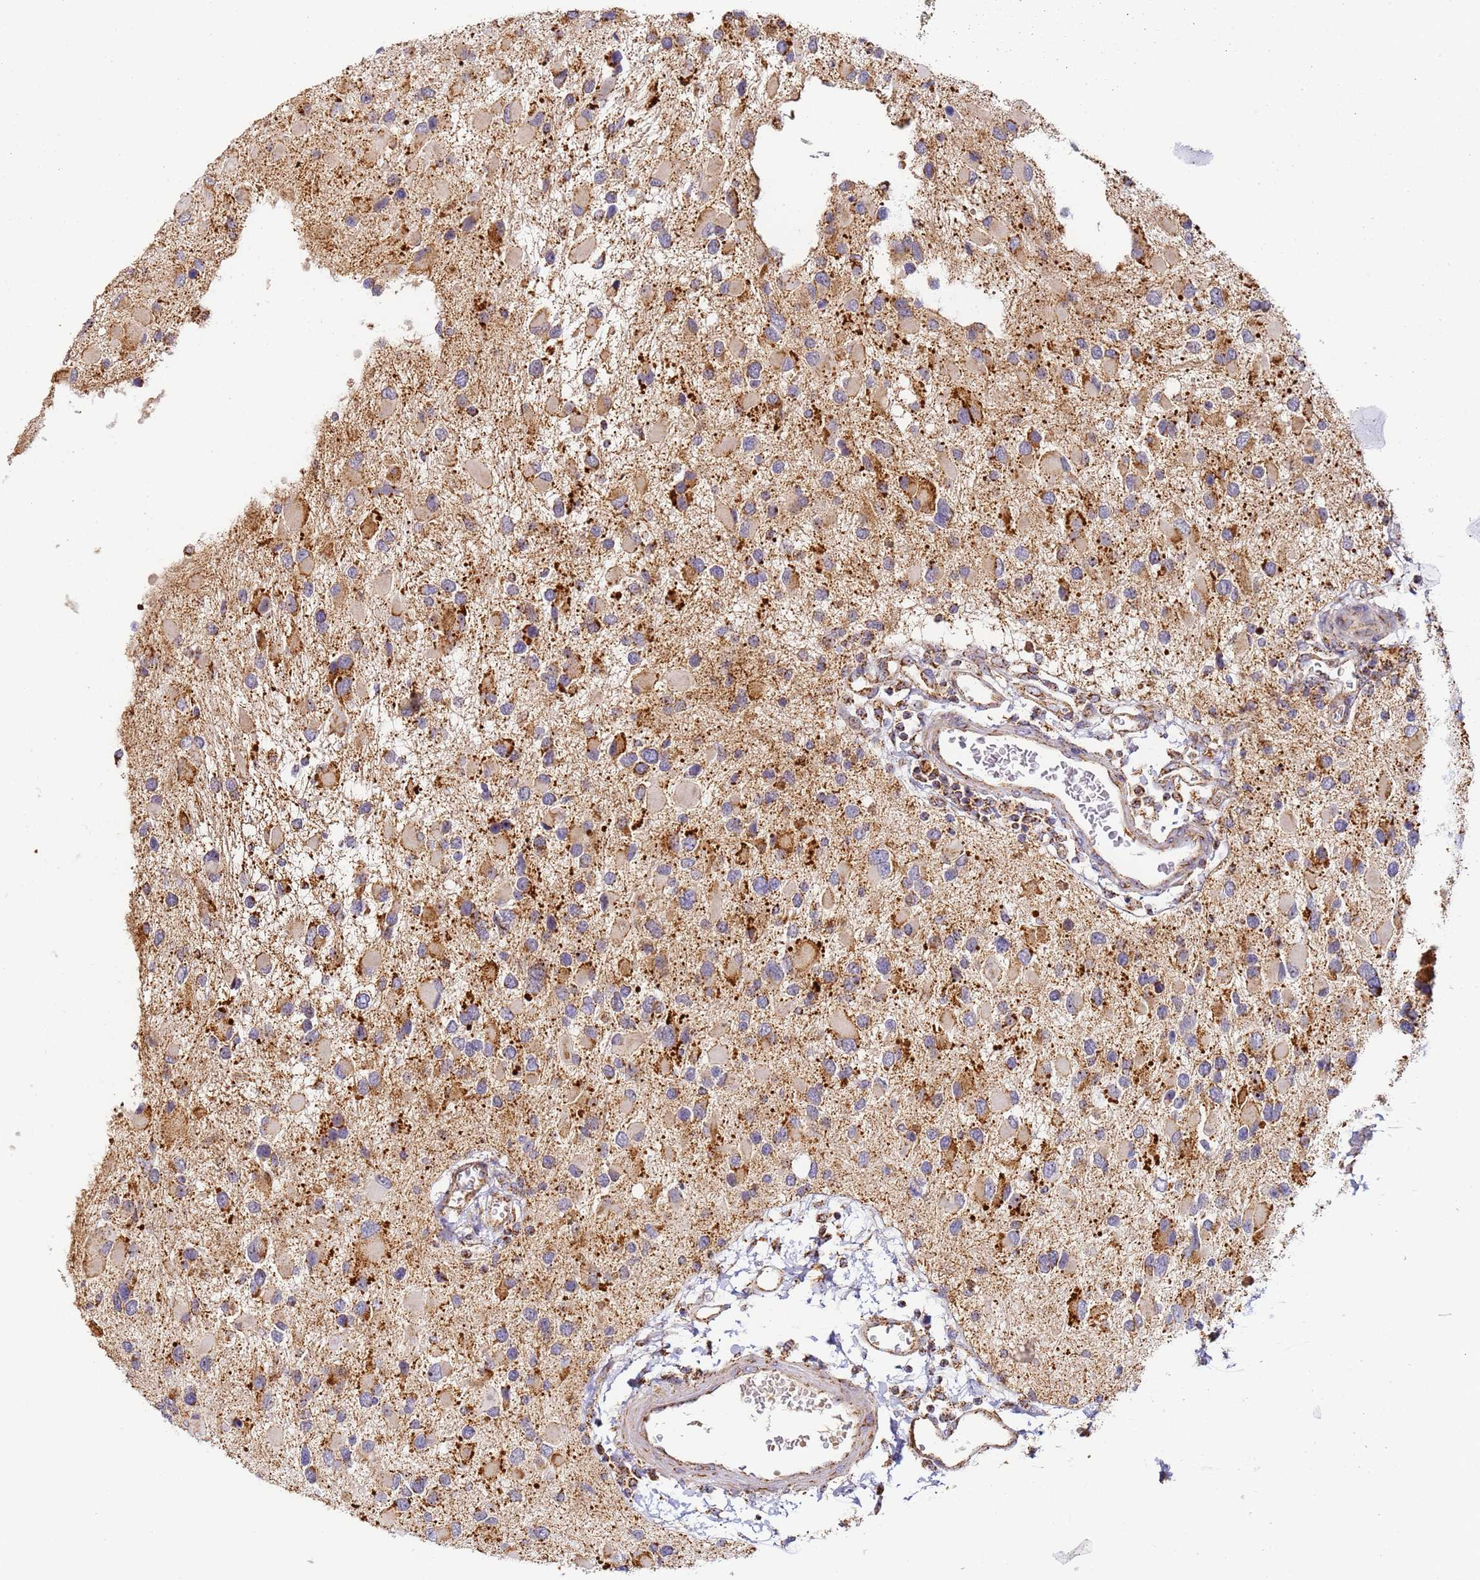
{"staining": {"intensity": "moderate", "quantity": "<25%", "location": "cytoplasmic/membranous"}, "tissue": "glioma", "cell_type": "Tumor cells", "image_type": "cancer", "snomed": [{"axis": "morphology", "description": "Glioma, malignant, High grade"}, {"axis": "topography", "description": "Brain"}], "caption": "Immunohistochemical staining of human high-grade glioma (malignant) shows moderate cytoplasmic/membranous protein positivity in about <25% of tumor cells.", "gene": "FRG2C", "patient": {"sex": "male", "age": 53}}